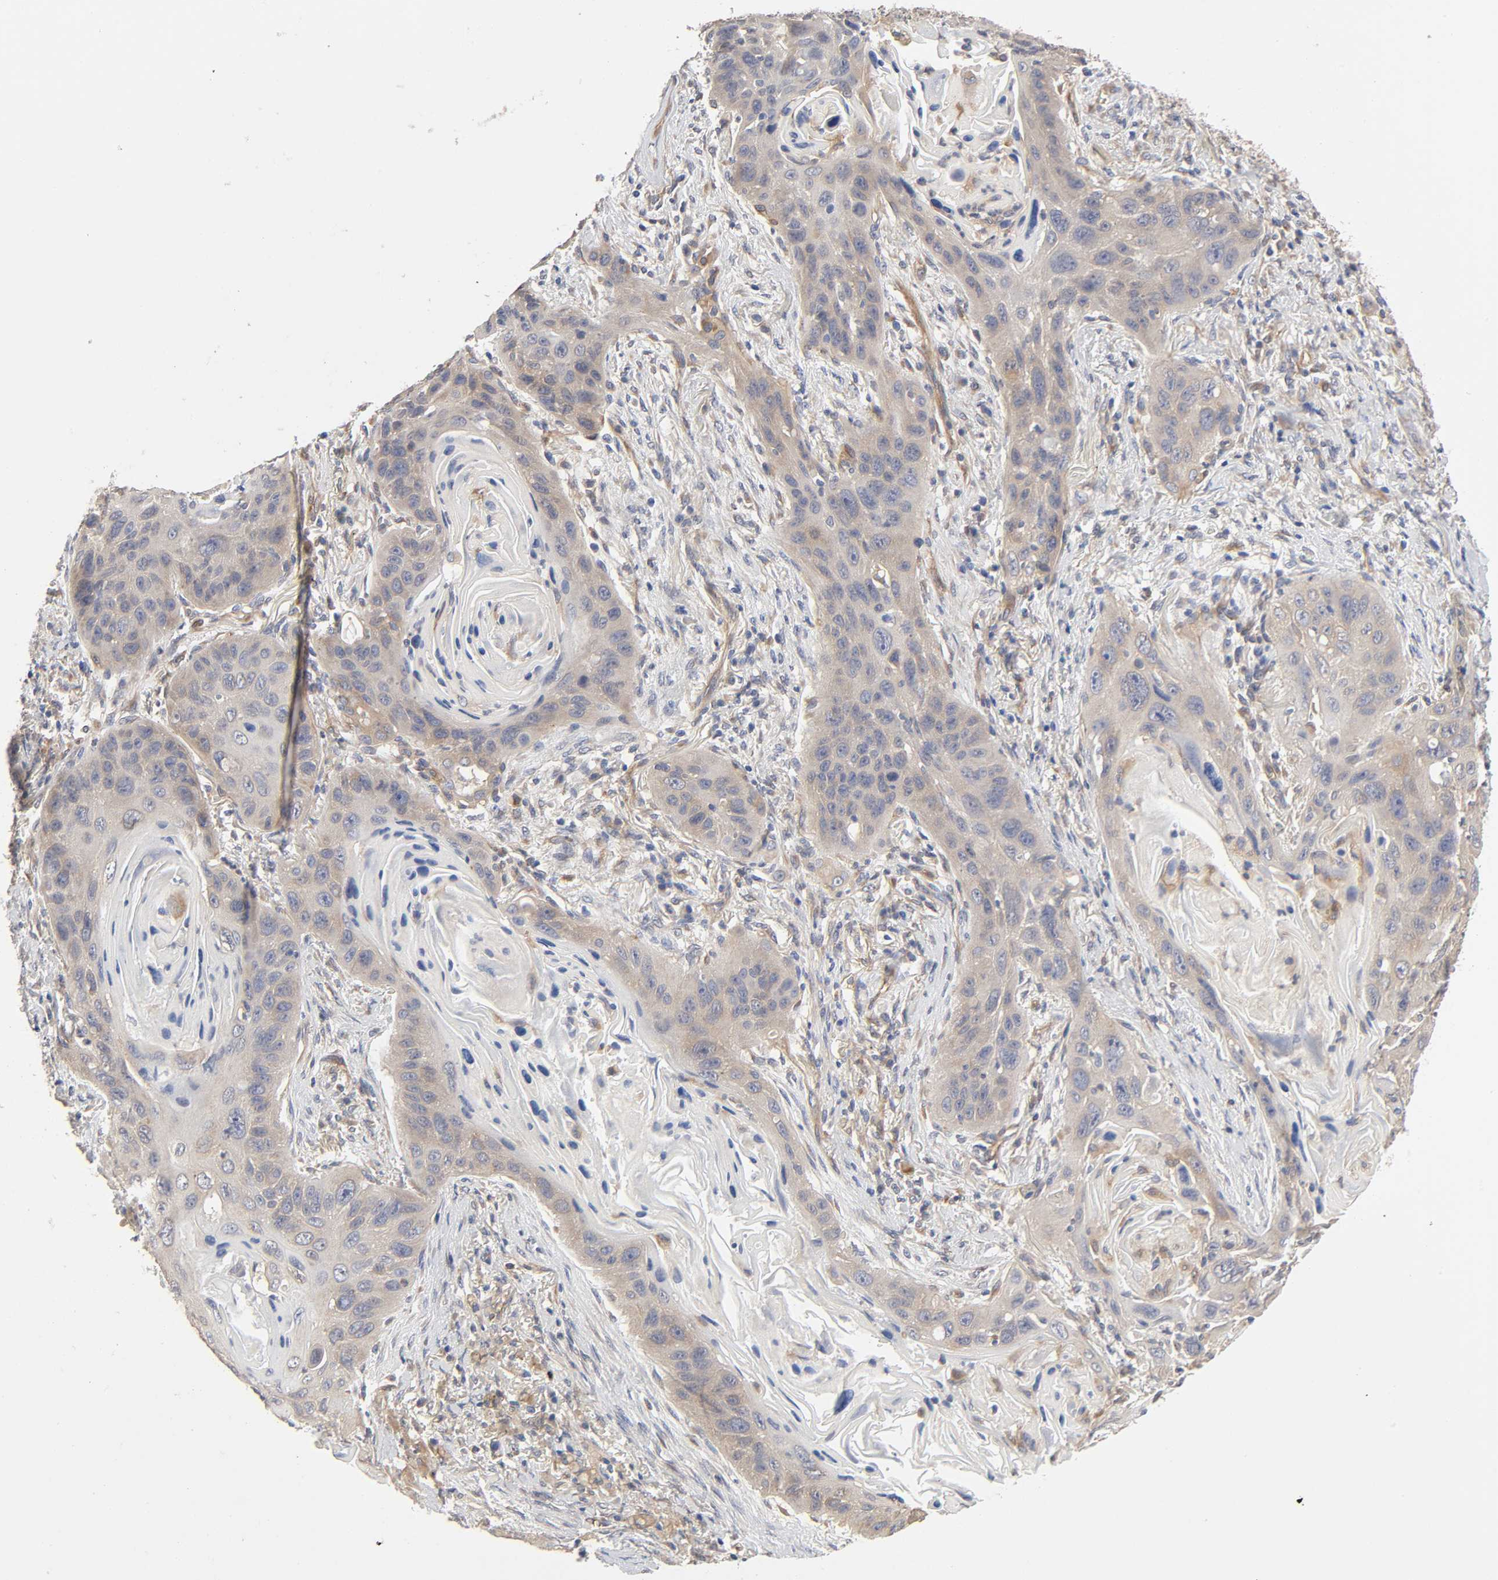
{"staining": {"intensity": "negative", "quantity": "none", "location": "none"}, "tissue": "lung cancer", "cell_type": "Tumor cells", "image_type": "cancer", "snomed": [{"axis": "morphology", "description": "Squamous cell carcinoma, NOS"}, {"axis": "topography", "description": "Lung"}], "caption": "A micrograph of lung cancer stained for a protein shows no brown staining in tumor cells. (Immunohistochemistry, brightfield microscopy, high magnification).", "gene": "RAB13", "patient": {"sex": "female", "age": 67}}